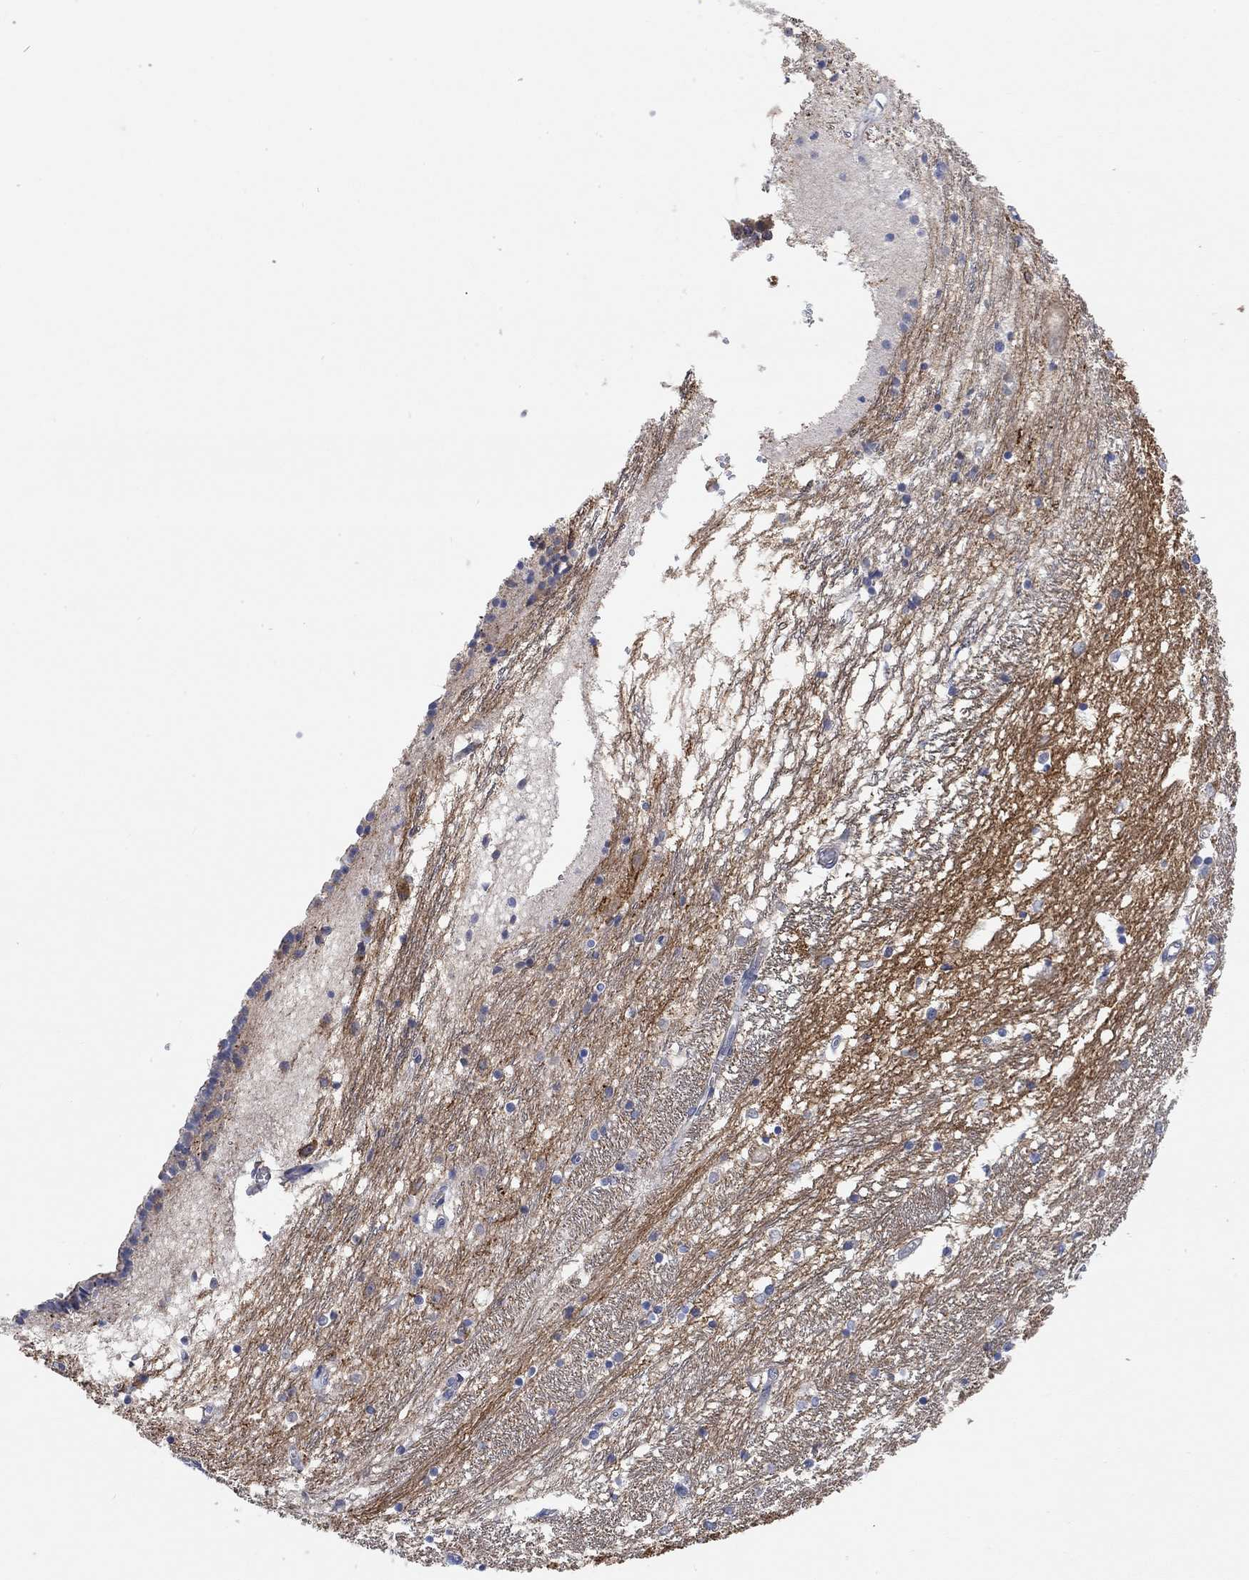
{"staining": {"intensity": "negative", "quantity": "none", "location": "none"}, "tissue": "caudate", "cell_type": "Glial cells", "image_type": "normal", "snomed": [{"axis": "morphology", "description": "Normal tissue, NOS"}, {"axis": "topography", "description": "Lateral ventricle wall"}], "caption": "A photomicrograph of human caudate is negative for staining in glial cells. The staining was performed using DAB to visualize the protein expression in brown, while the nuclei were stained in blue with hematoxylin (Magnification: 20x).", "gene": "SYT16", "patient": {"sex": "female", "age": 71}}